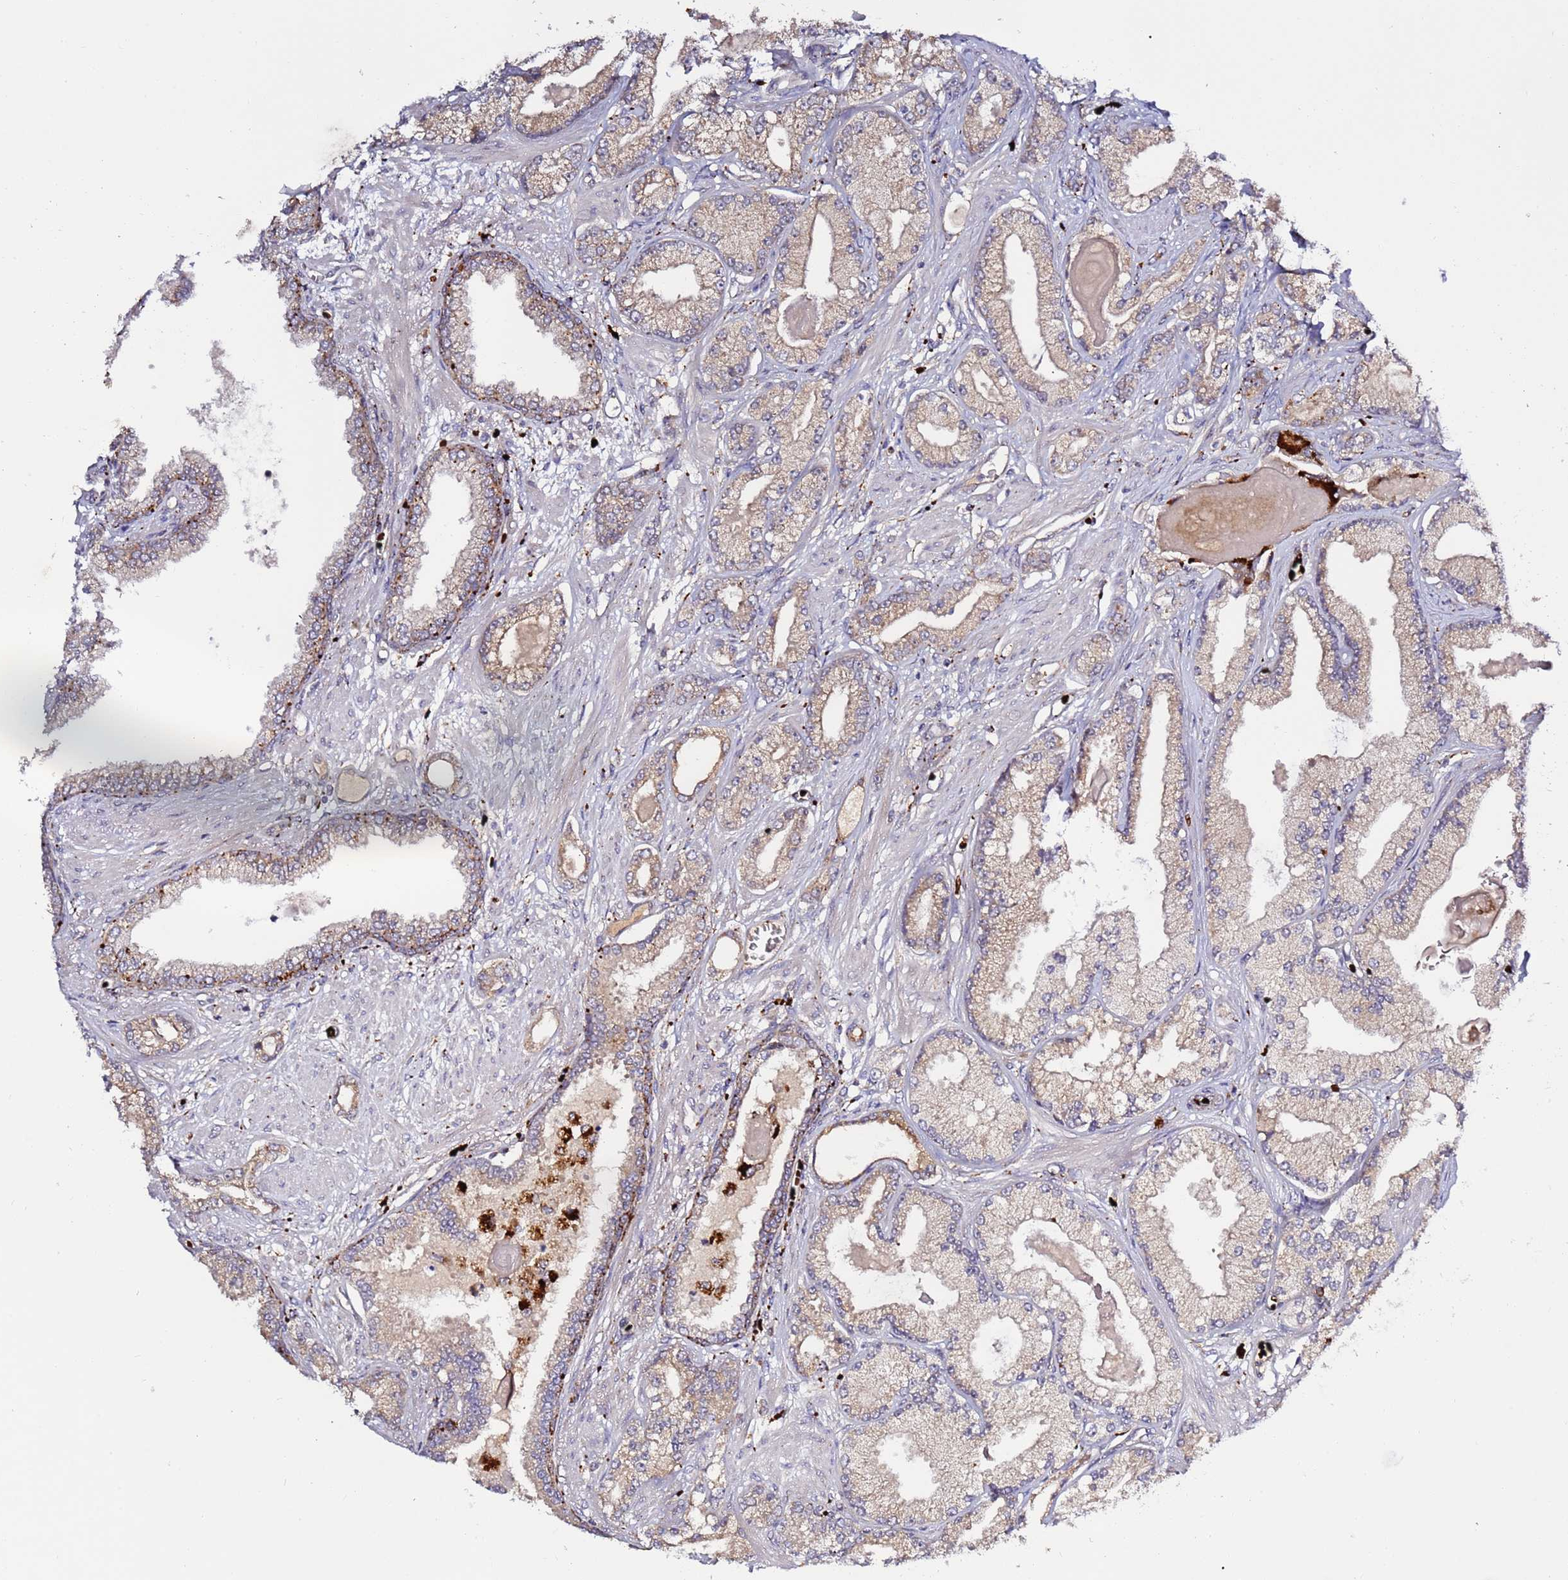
{"staining": {"intensity": "weak", "quantity": "25%-75%", "location": "cytoplasmic/membranous"}, "tissue": "prostate cancer", "cell_type": "Tumor cells", "image_type": "cancer", "snomed": [{"axis": "morphology", "description": "Adenocarcinoma, Low grade"}, {"axis": "topography", "description": "Prostate"}], "caption": "Low-grade adenocarcinoma (prostate) stained for a protein shows weak cytoplasmic/membranous positivity in tumor cells.", "gene": "VPS36", "patient": {"sex": "male", "age": 64}}